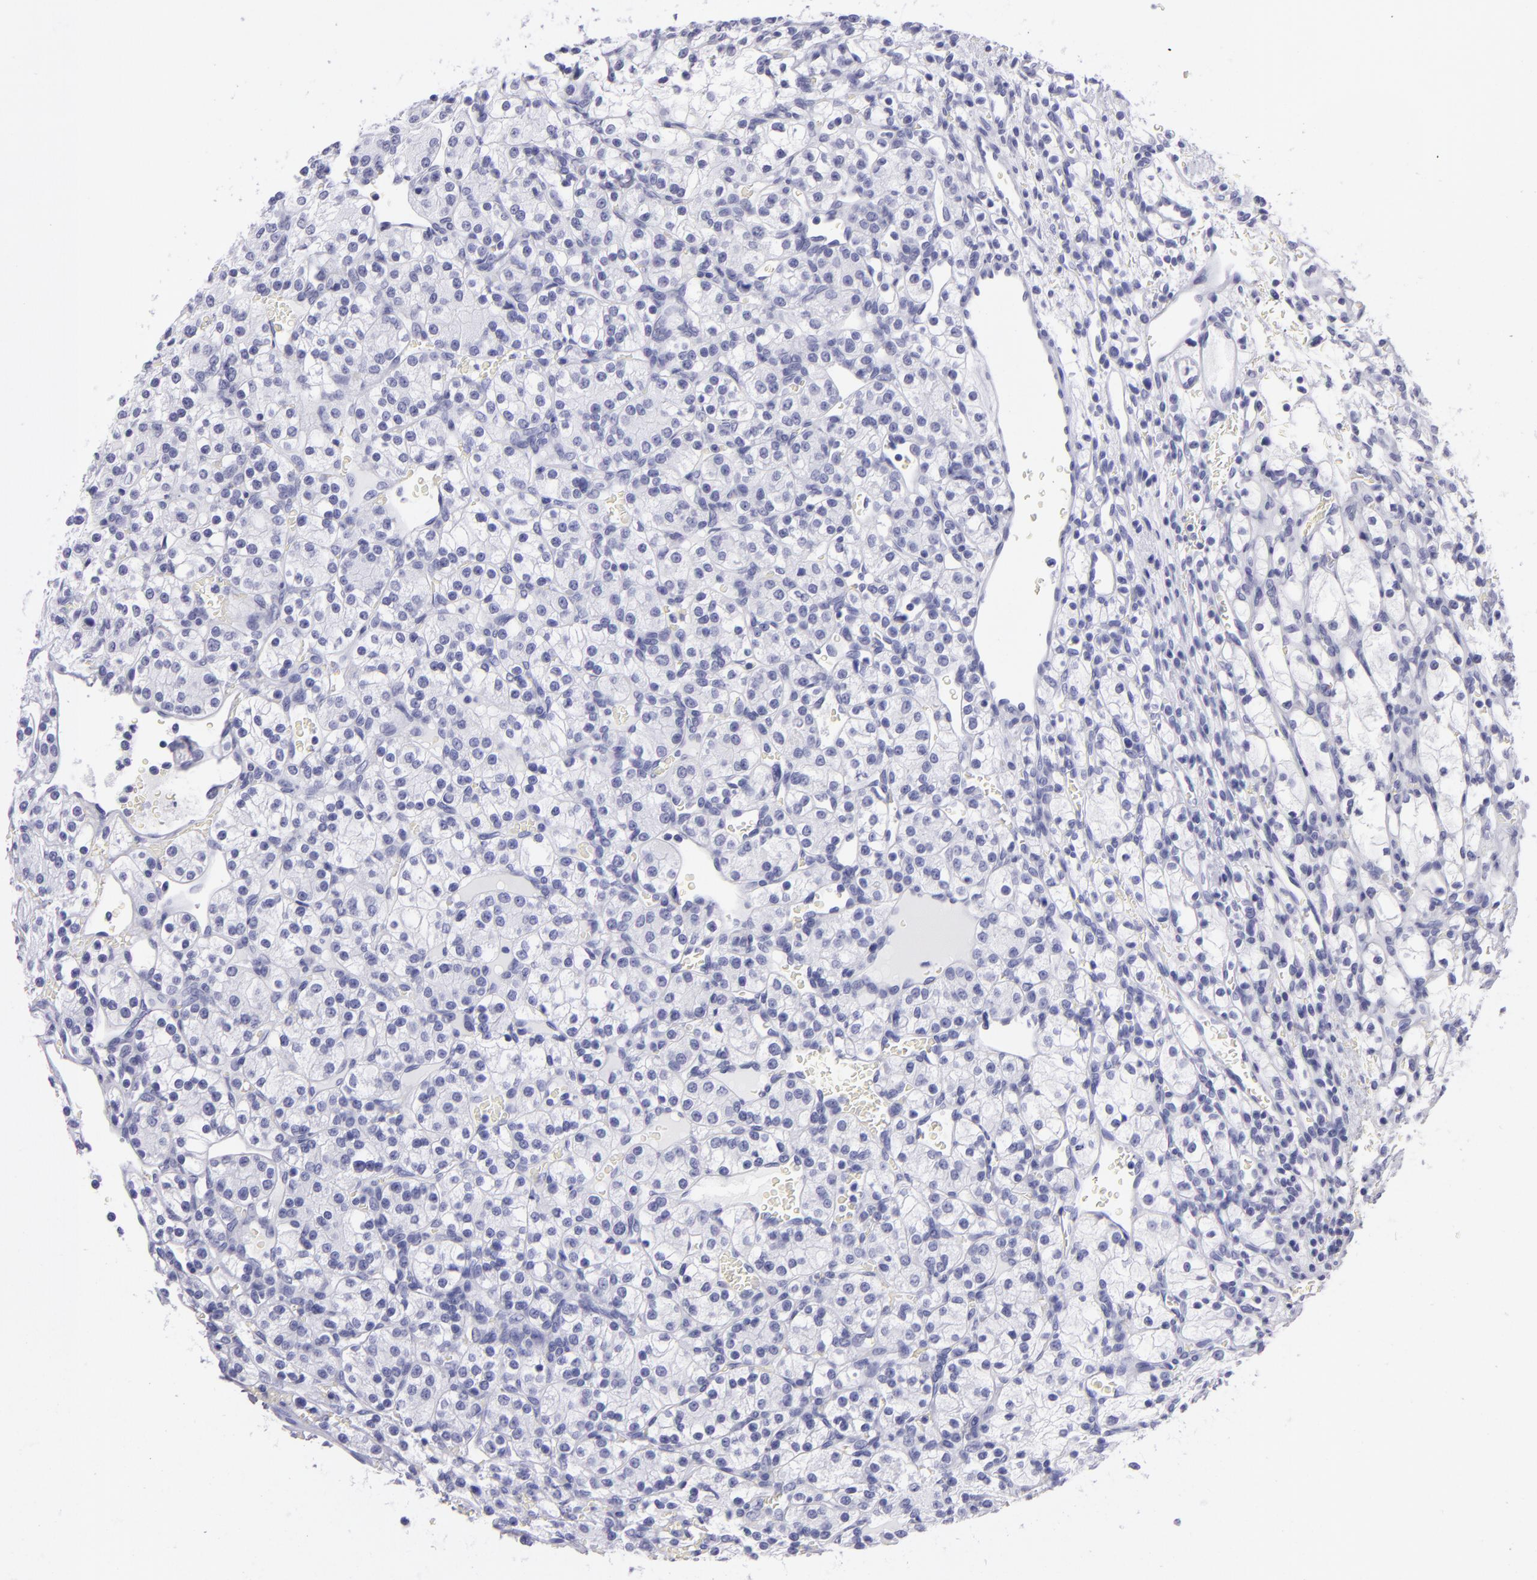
{"staining": {"intensity": "negative", "quantity": "none", "location": "none"}, "tissue": "renal cancer", "cell_type": "Tumor cells", "image_type": "cancer", "snomed": [{"axis": "morphology", "description": "Adenocarcinoma, NOS"}, {"axis": "topography", "description": "Kidney"}], "caption": "An immunohistochemistry (IHC) histopathology image of adenocarcinoma (renal) is shown. There is no staining in tumor cells of adenocarcinoma (renal).", "gene": "PVALB", "patient": {"sex": "female", "age": 62}}